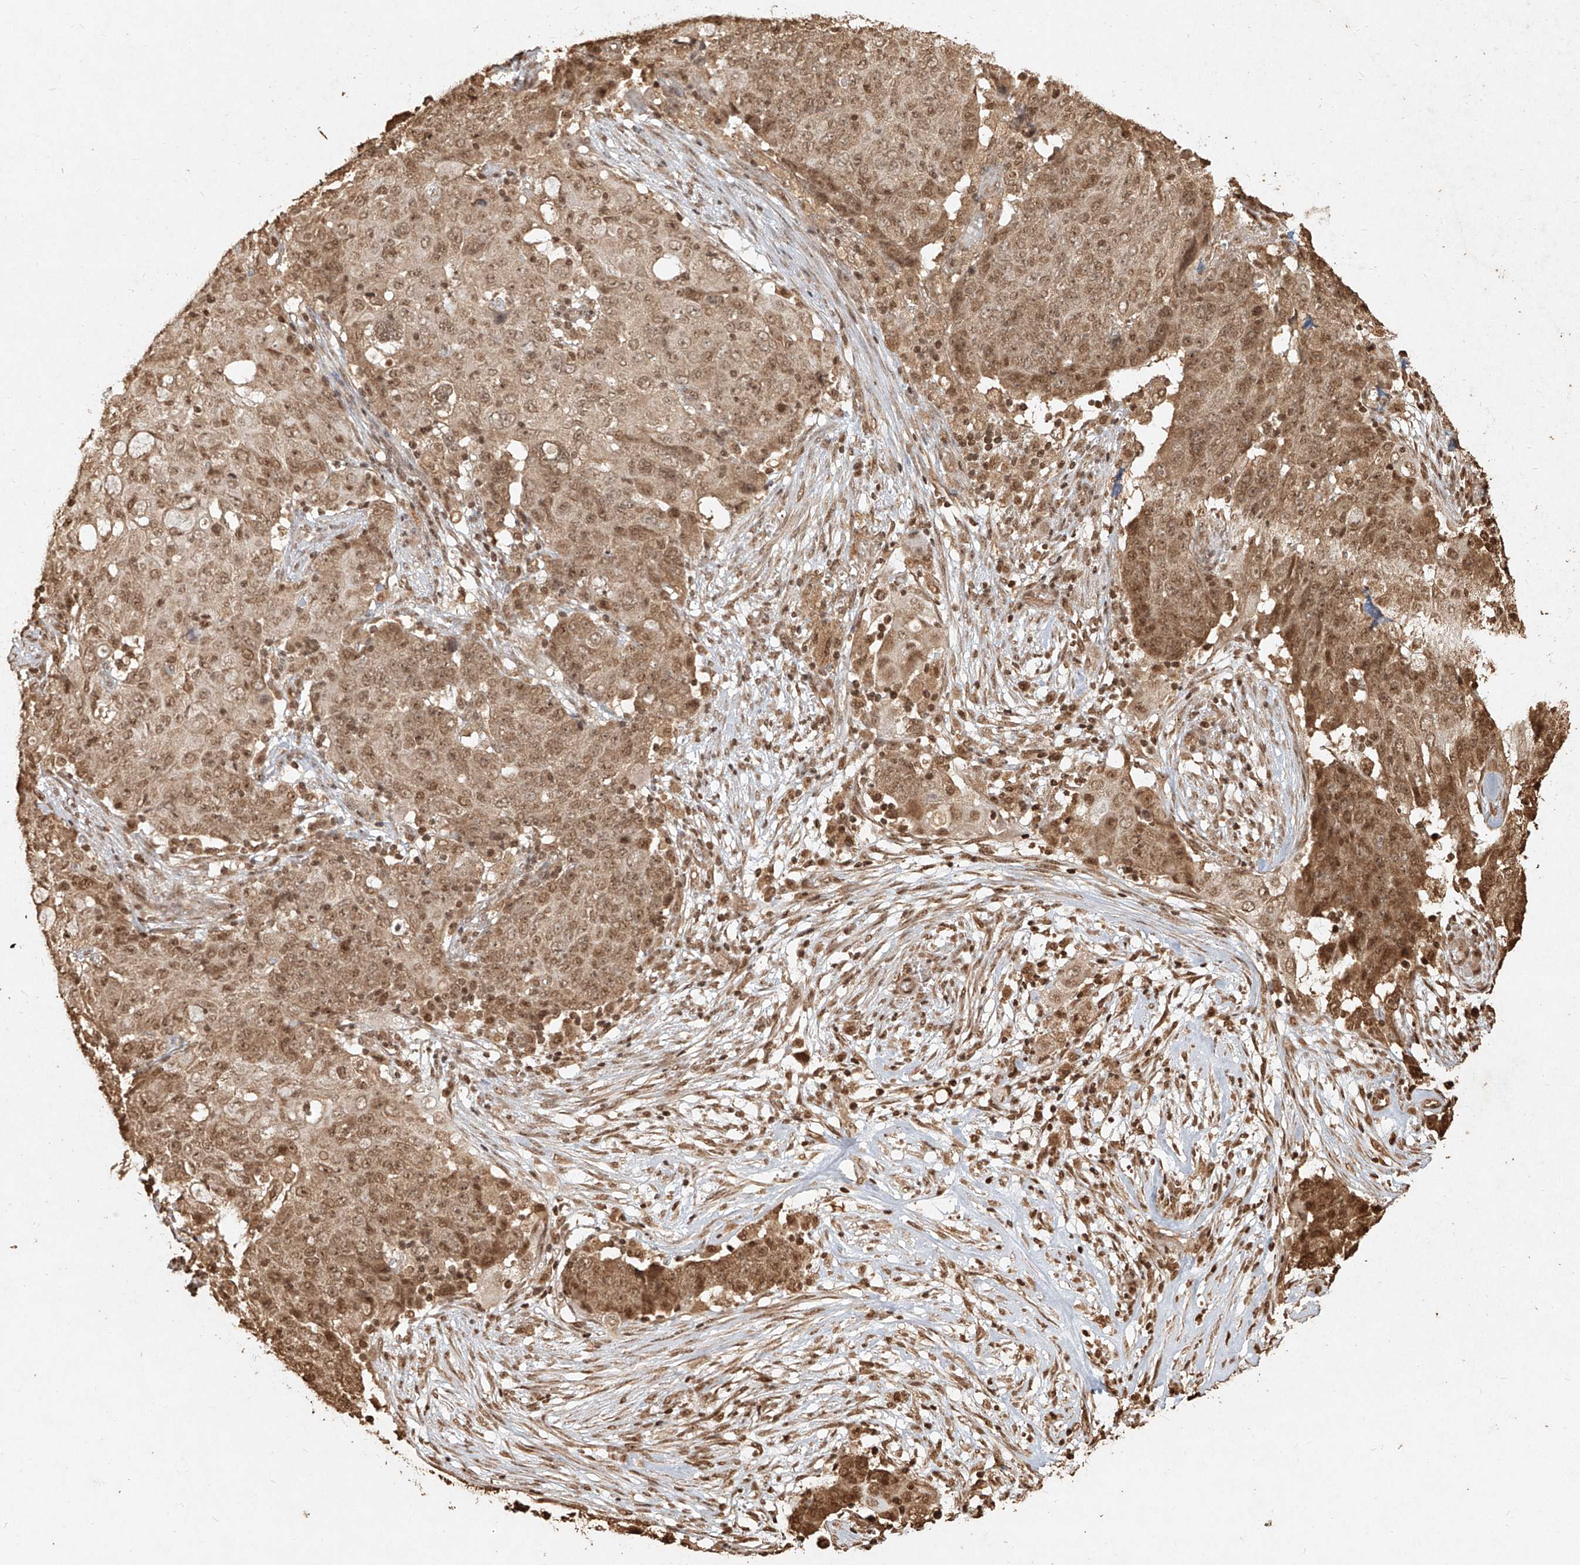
{"staining": {"intensity": "moderate", "quantity": ">75%", "location": "cytoplasmic/membranous,nuclear"}, "tissue": "ovarian cancer", "cell_type": "Tumor cells", "image_type": "cancer", "snomed": [{"axis": "morphology", "description": "Carcinoma, endometroid"}, {"axis": "topography", "description": "Ovary"}], "caption": "The histopathology image reveals staining of endometroid carcinoma (ovarian), revealing moderate cytoplasmic/membranous and nuclear protein staining (brown color) within tumor cells.", "gene": "UBE2K", "patient": {"sex": "female", "age": 42}}